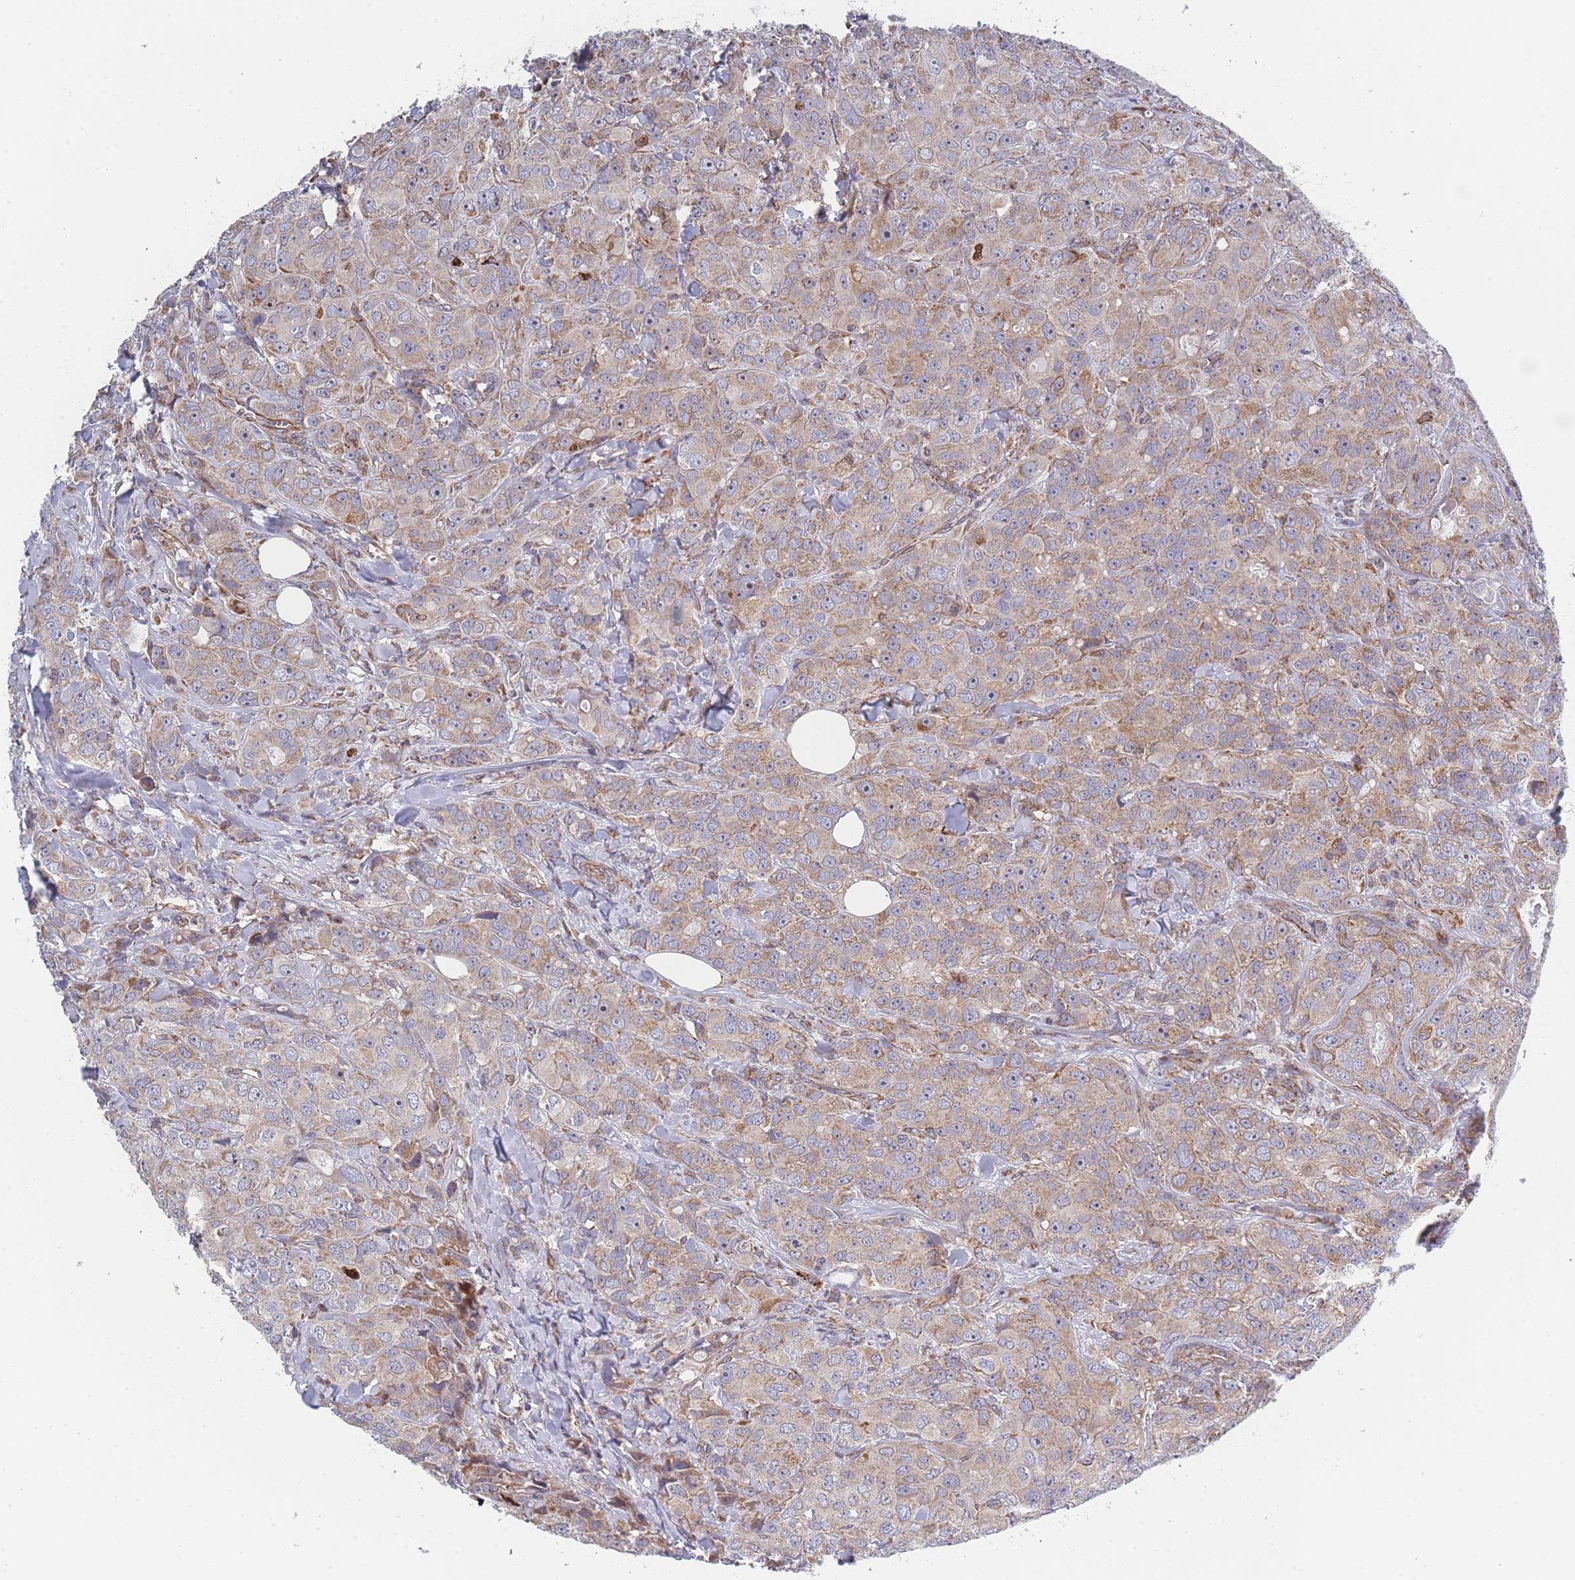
{"staining": {"intensity": "weak", "quantity": ">75%", "location": "cytoplasmic/membranous"}, "tissue": "breast cancer", "cell_type": "Tumor cells", "image_type": "cancer", "snomed": [{"axis": "morphology", "description": "Duct carcinoma"}, {"axis": "topography", "description": "Breast"}], "caption": "Intraductal carcinoma (breast) stained with a protein marker displays weak staining in tumor cells.", "gene": "MTRES1", "patient": {"sex": "female", "age": 43}}